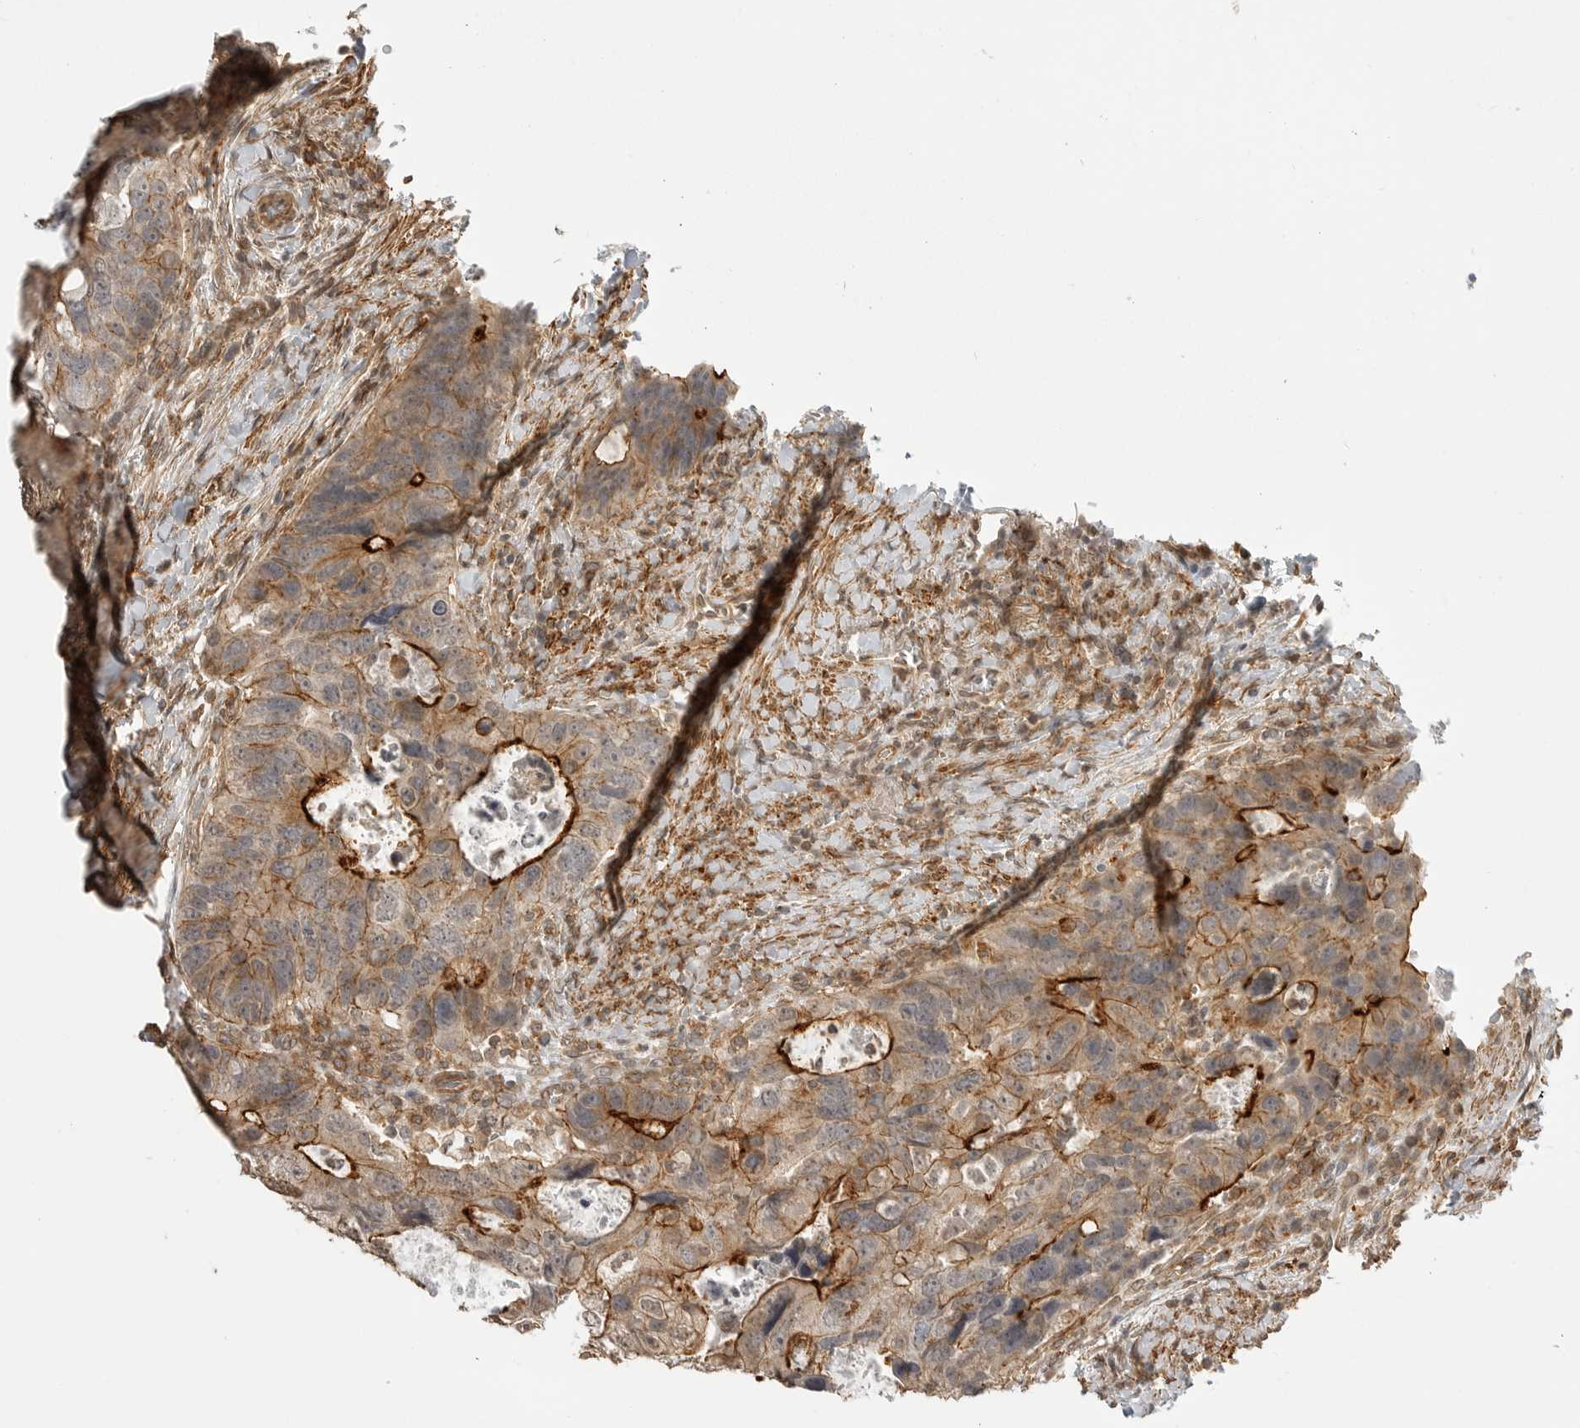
{"staining": {"intensity": "moderate", "quantity": ">75%", "location": "cytoplasmic/membranous"}, "tissue": "colorectal cancer", "cell_type": "Tumor cells", "image_type": "cancer", "snomed": [{"axis": "morphology", "description": "Adenocarcinoma, NOS"}, {"axis": "topography", "description": "Rectum"}], "caption": "A photomicrograph showing moderate cytoplasmic/membranous staining in approximately >75% of tumor cells in colorectal cancer (adenocarcinoma), as visualized by brown immunohistochemical staining.", "gene": "GPC2", "patient": {"sex": "male", "age": 59}}